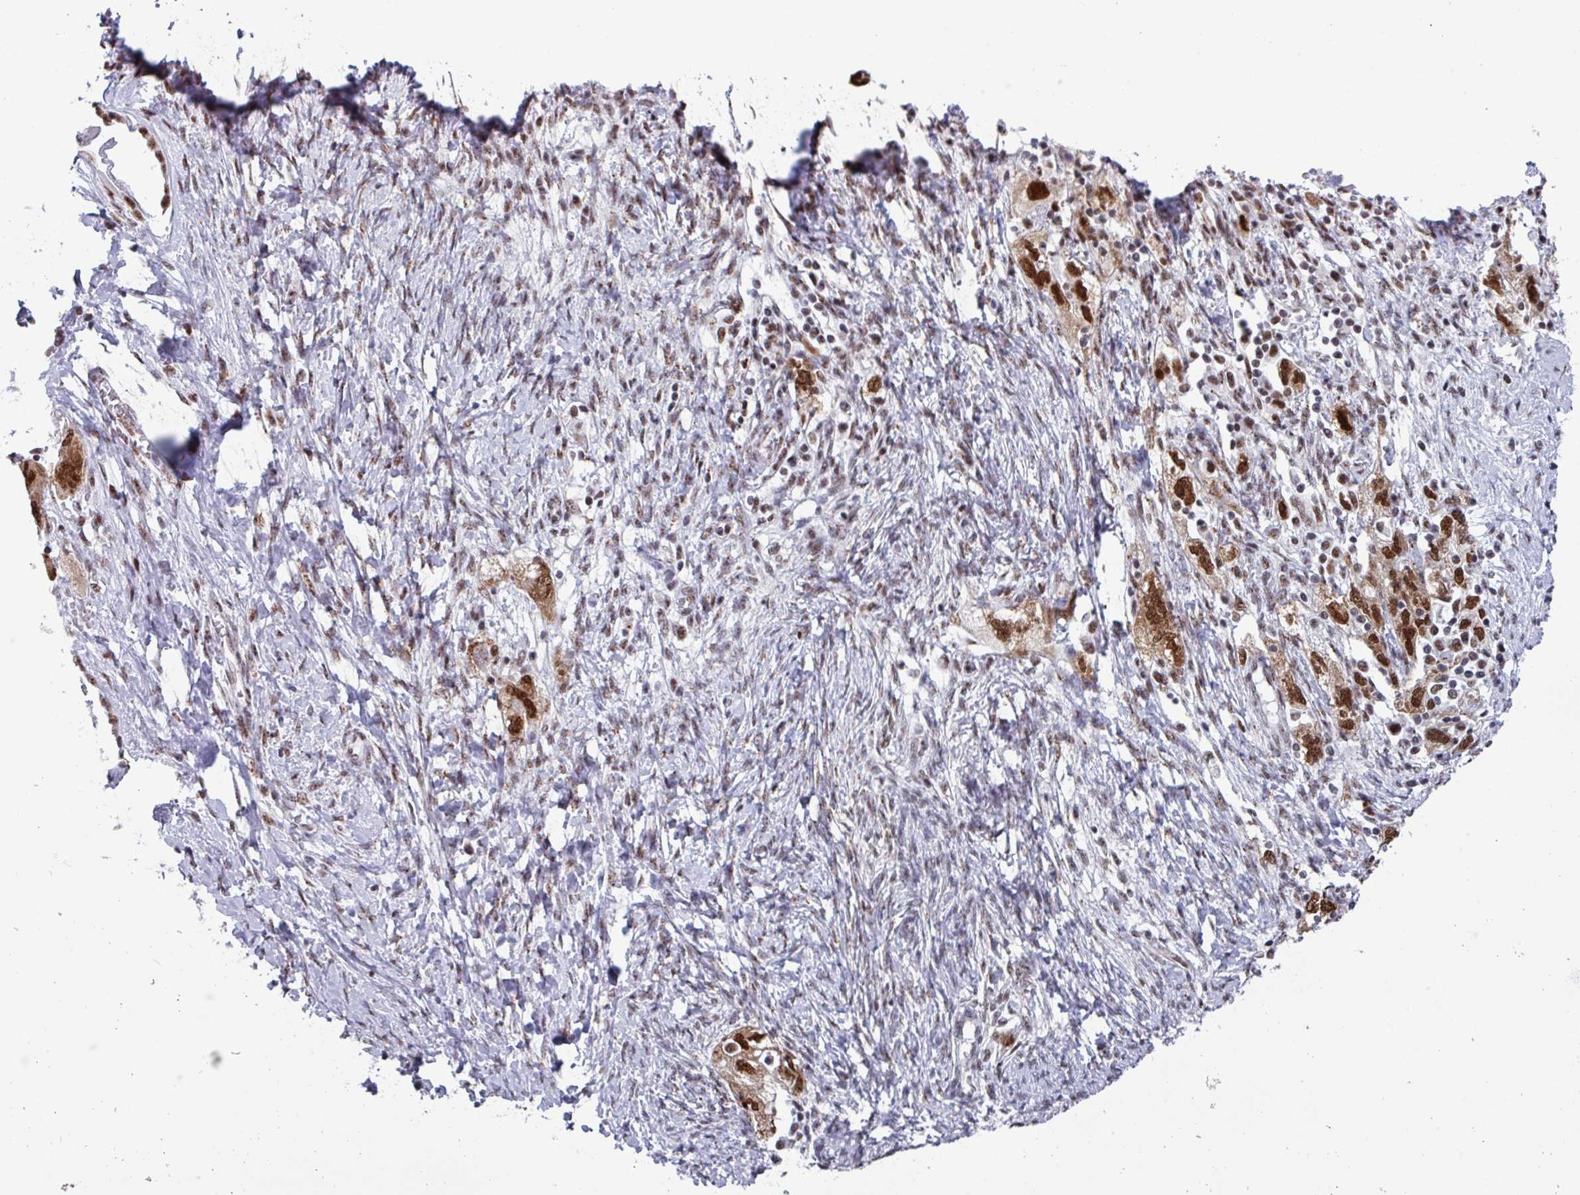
{"staining": {"intensity": "strong", "quantity": ">75%", "location": "nuclear"}, "tissue": "ovarian cancer", "cell_type": "Tumor cells", "image_type": "cancer", "snomed": [{"axis": "morphology", "description": "Carcinoma, NOS"}, {"axis": "morphology", "description": "Cystadenocarcinoma, serous, NOS"}, {"axis": "topography", "description": "Ovary"}], "caption": "Brown immunohistochemical staining in human ovarian cancer shows strong nuclear positivity in approximately >75% of tumor cells. (Stains: DAB (3,3'-diaminobenzidine) in brown, nuclei in blue, Microscopy: brightfield microscopy at high magnification).", "gene": "PUF60", "patient": {"sex": "female", "age": 69}}